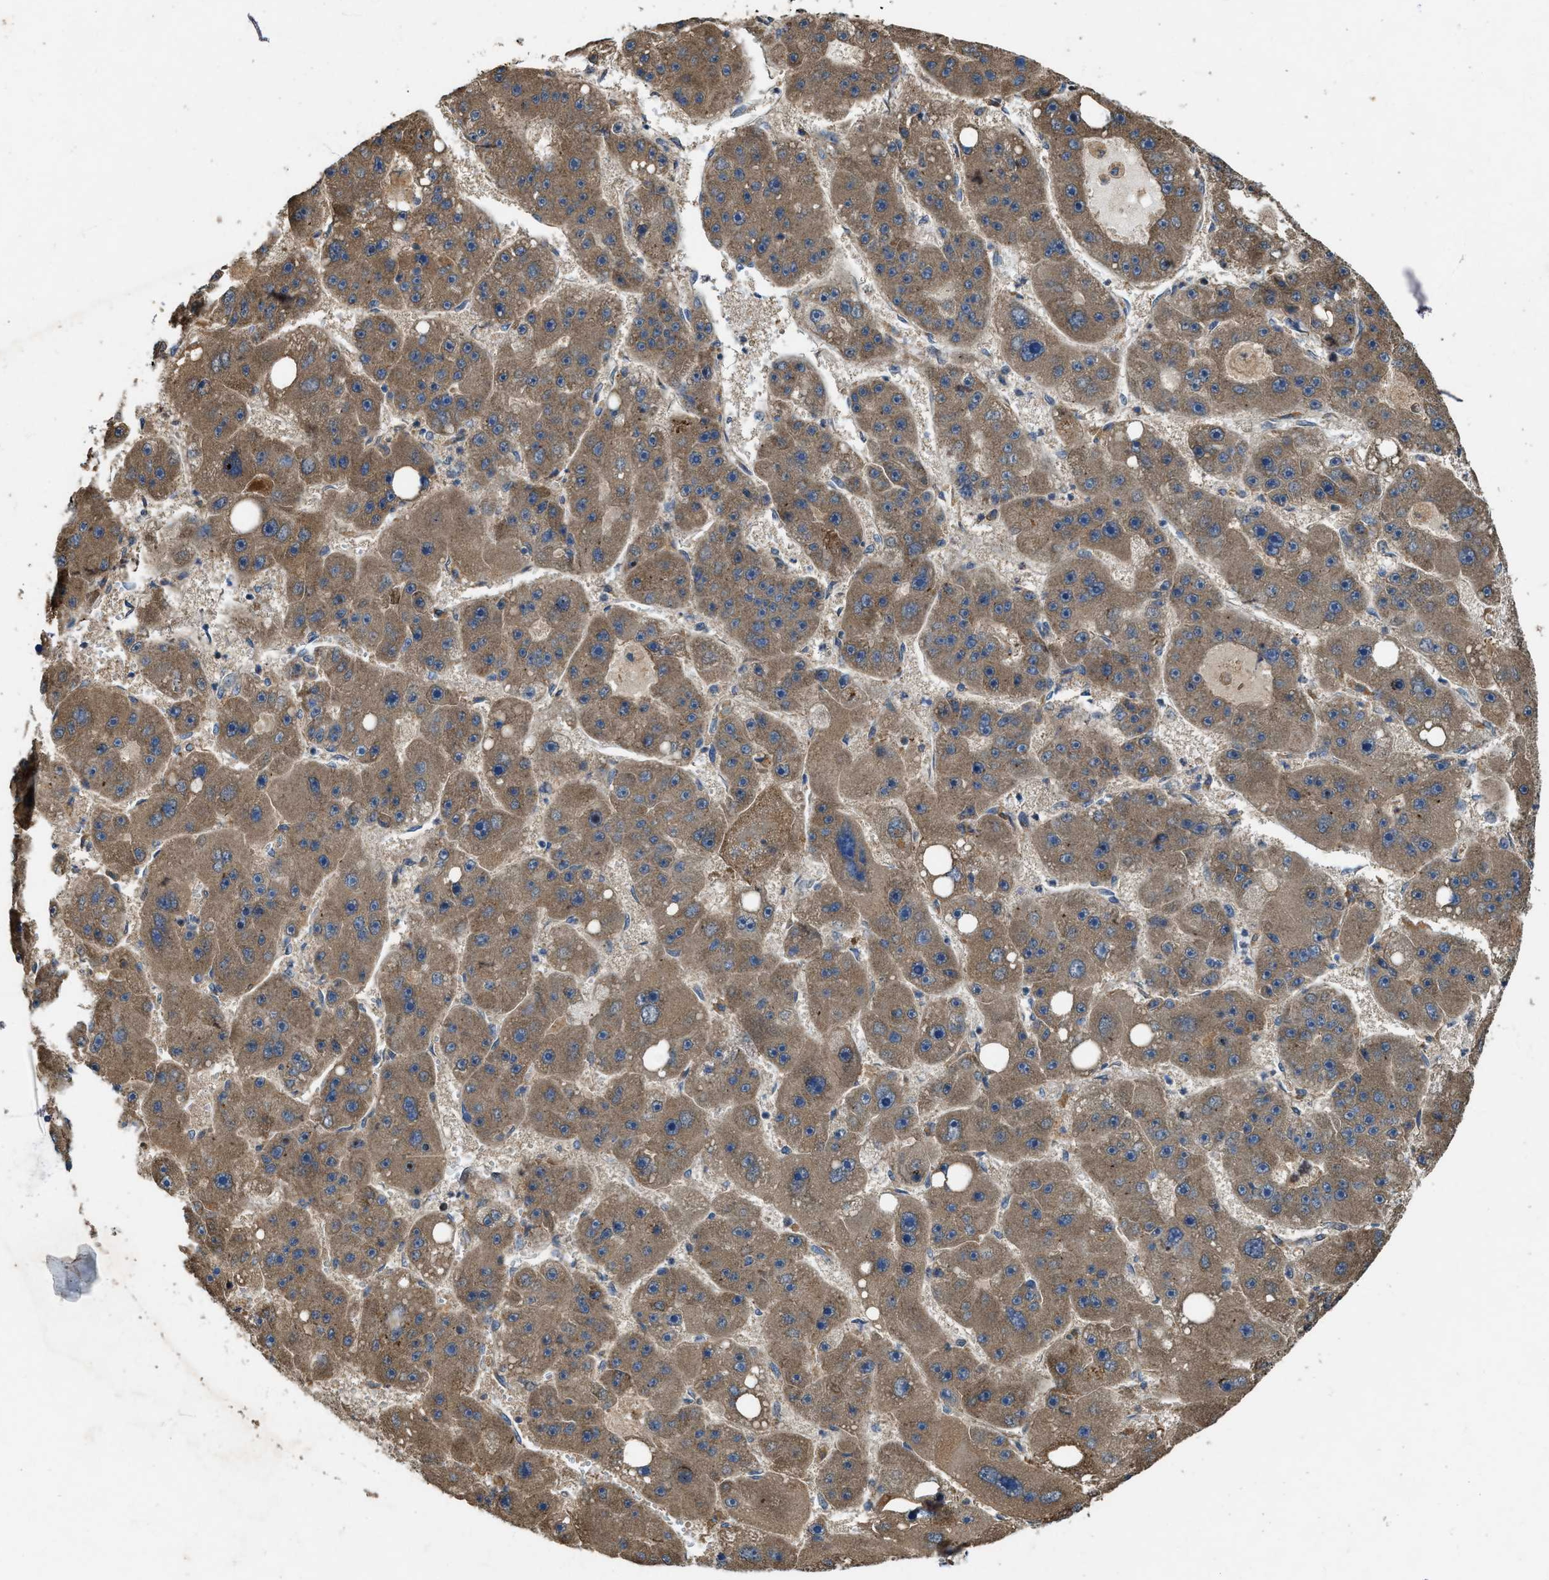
{"staining": {"intensity": "moderate", "quantity": ">75%", "location": "cytoplasmic/membranous"}, "tissue": "liver cancer", "cell_type": "Tumor cells", "image_type": "cancer", "snomed": [{"axis": "morphology", "description": "Carcinoma, Hepatocellular, NOS"}, {"axis": "topography", "description": "Liver"}], "caption": "Hepatocellular carcinoma (liver) stained for a protein displays moderate cytoplasmic/membranous positivity in tumor cells. (DAB = brown stain, brightfield microscopy at high magnification).", "gene": "PDP2", "patient": {"sex": "female", "age": 61}}